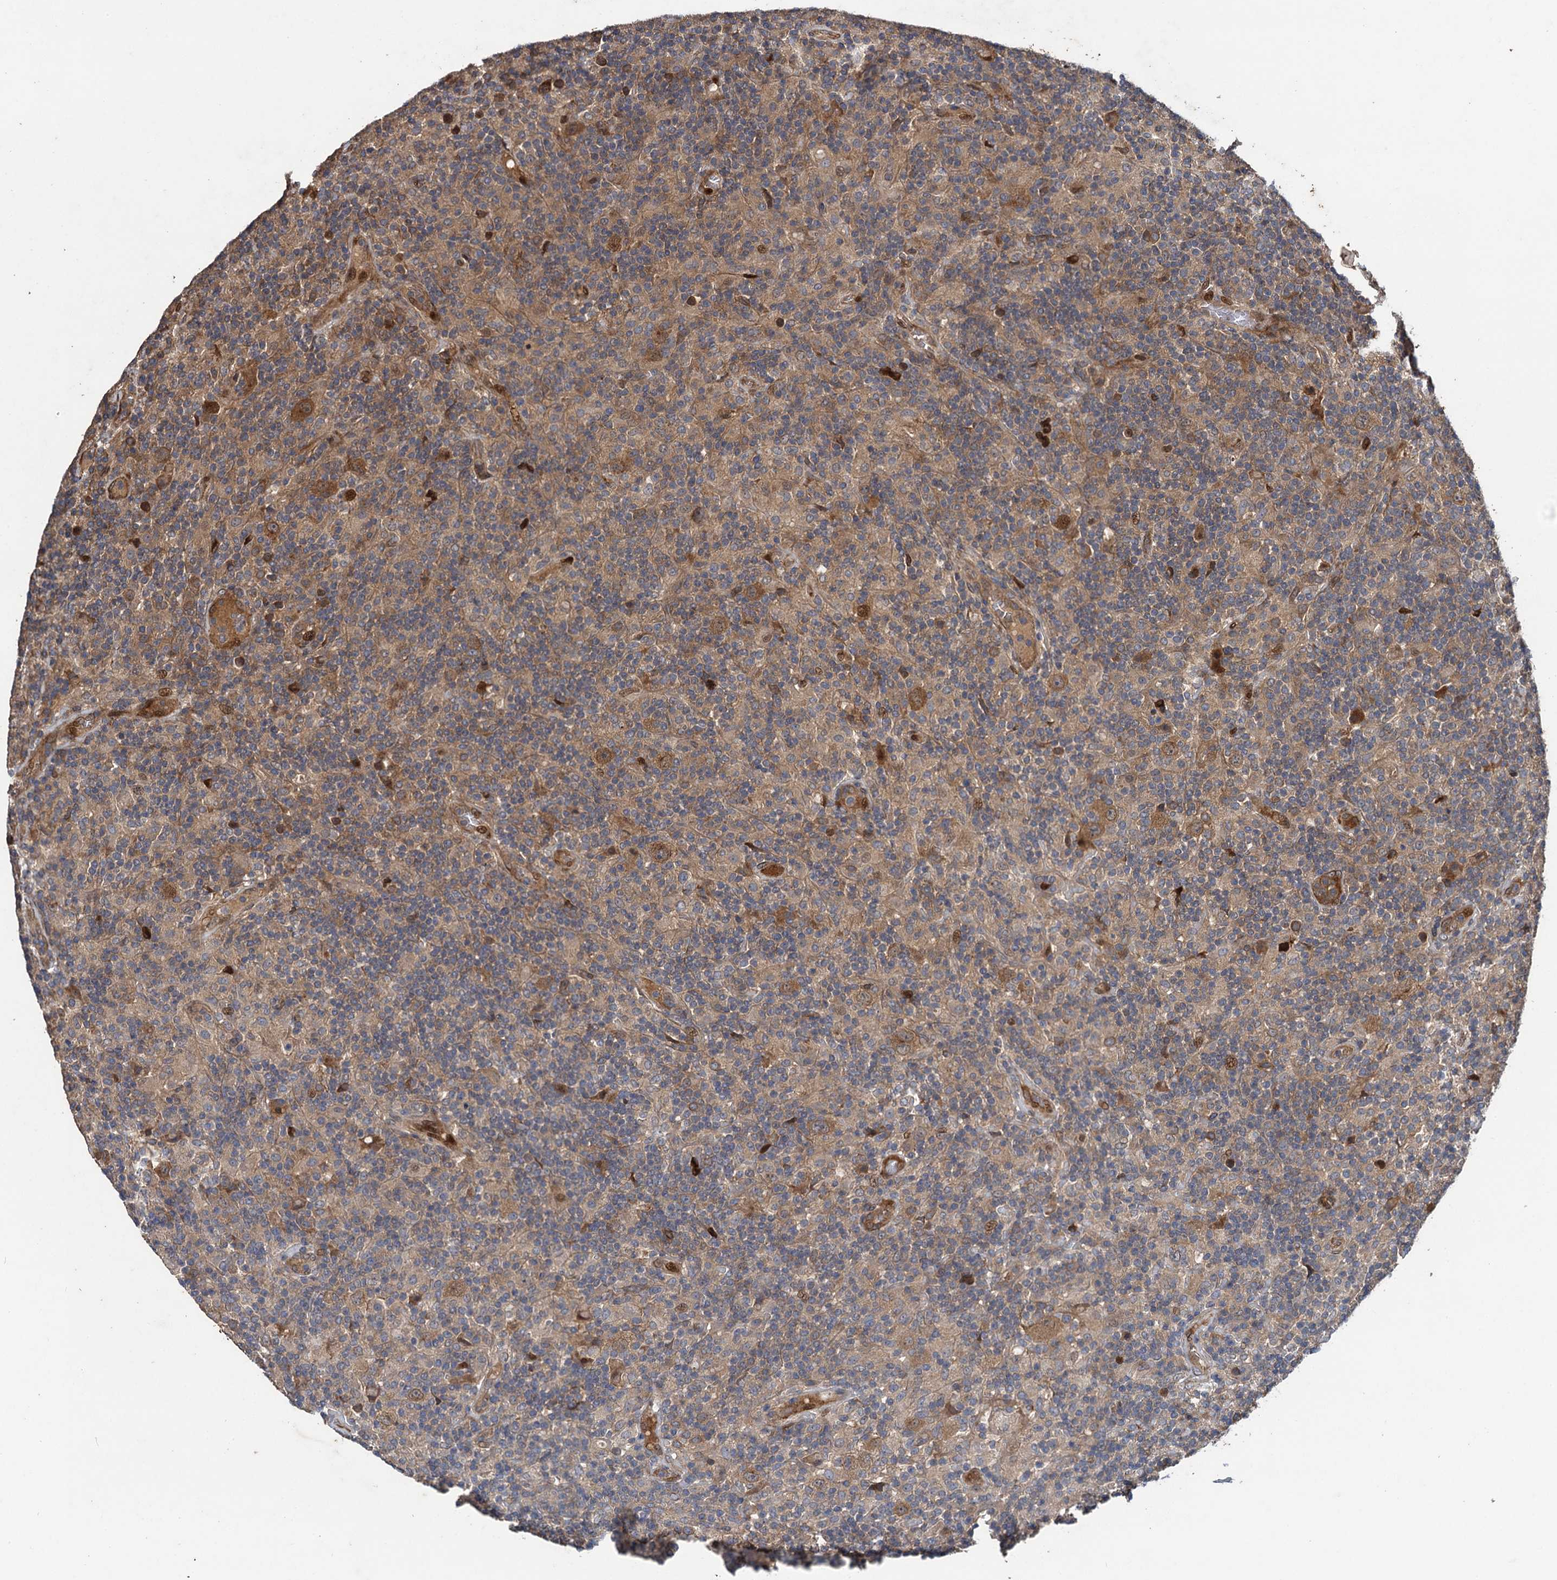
{"staining": {"intensity": "moderate", "quantity": ">75%", "location": "cytoplasmic/membranous"}, "tissue": "lymphoma", "cell_type": "Tumor cells", "image_type": "cancer", "snomed": [{"axis": "morphology", "description": "Hodgkin's disease, NOS"}, {"axis": "topography", "description": "Lymph node"}], "caption": "Immunohistochemical staining of human Hodgkin's disease exhibits medium levels of moderate cytoplasmic/membranous positivity in approximately >75% of tumor cells. Using DAB (3,3'-diaminobenzidine) (brown) and hematoxylin (blue) stains, captured at high magnification using brightfield microscopy.", "gene": "RHOBTB1", "patient": {"sex": "male", "age": 70}}